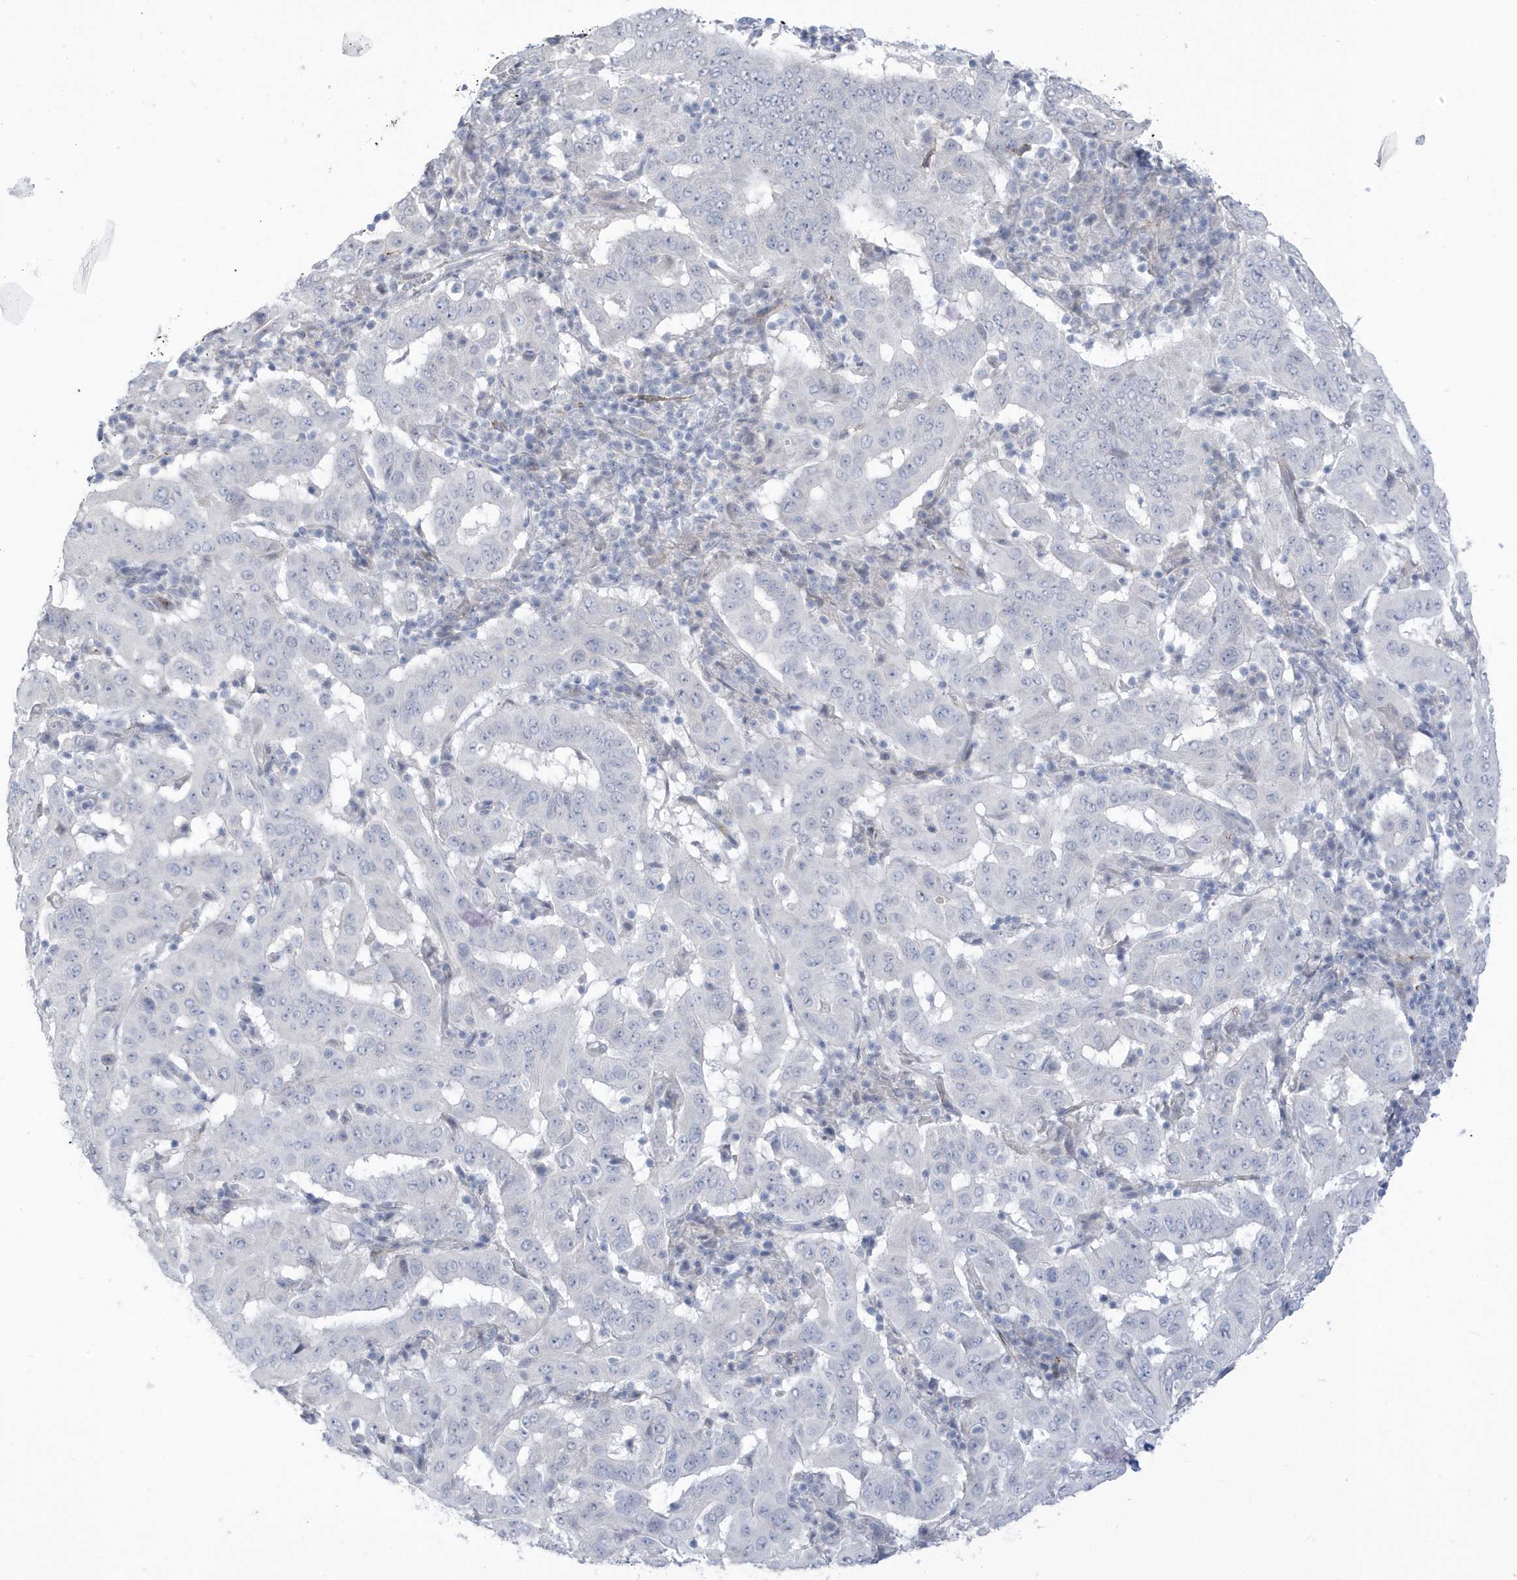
{"staining": {"intensity": "negative", "quantity": "none", "location": "none"}, "tissue": "pancreatic cancer", "cell_type": "Tumor cells", "image_type": "cancer", "snomed": [{"axis": "morphology", "description": "Adenocarcinoma, NOS"}, {"axis": "topography", "description": "Pancreas"}], "caption": "Pancreatic cancer was stained to show a protein in brown. There is no significant staining in tumor cells.", "gene": "PERM1", "patient": {"sex": "male", "age": 63}}